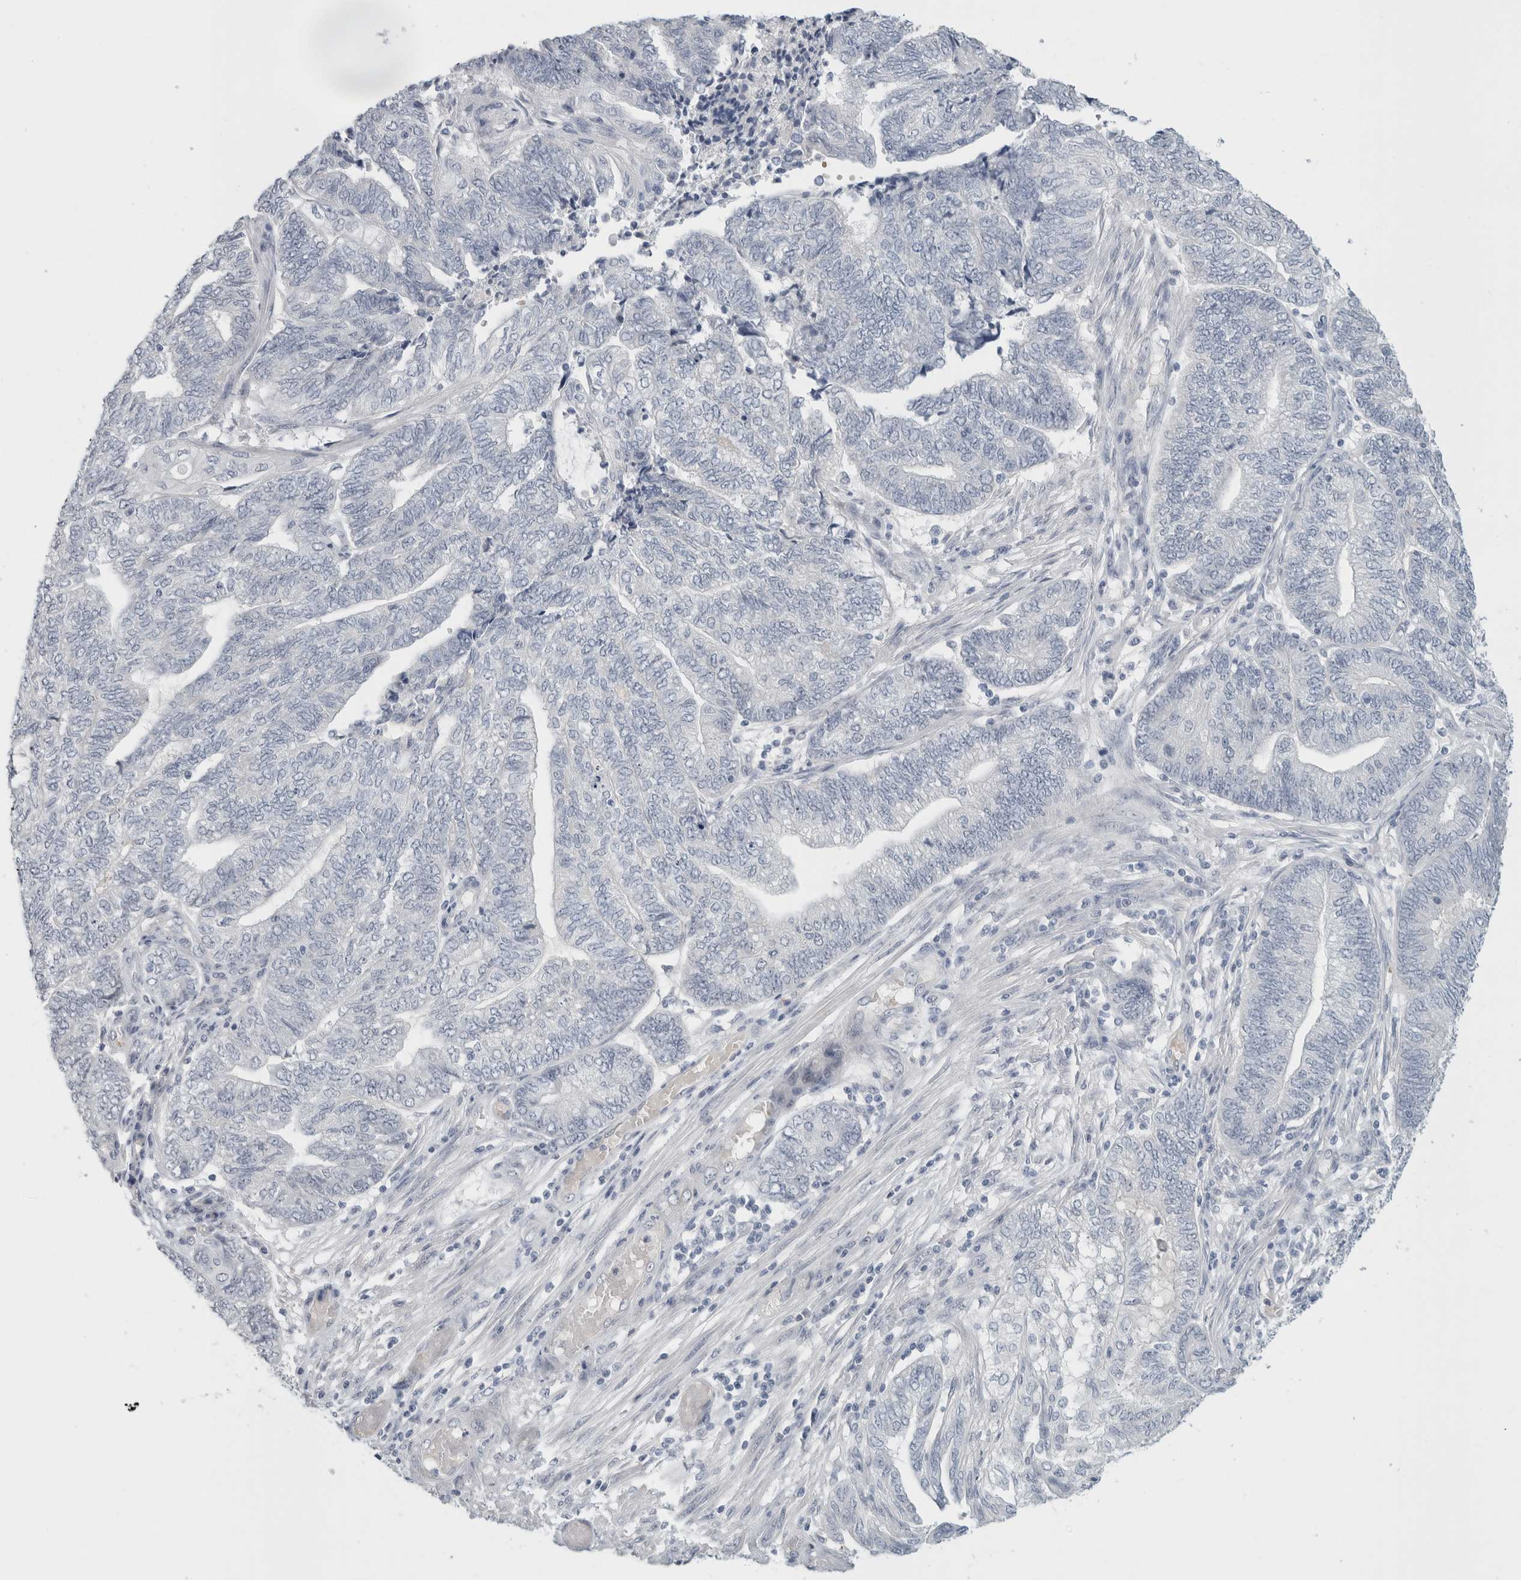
{"staining": {"intensity": "negative", "quantity": "none", "location": "none"}, "tissue": "endometrial cancer", "cell_type": "Tumor cells", "image_type": "cancer", "snomed": [{"axis": "morphology", "description": "Adenocarcinoma, NOS"}, {"axis": "topography", "description": "Uterus"}, {"axis": "topography", "description": "Endometrium"}], "caption": "Endometrial cancer (adenocarcinoma) stained for a protein using immunohistochemistry (IHC) displays no positivity tumor cells.", "gene": "FMR1NB", "patient": {"sex": "female", "age": 70}}